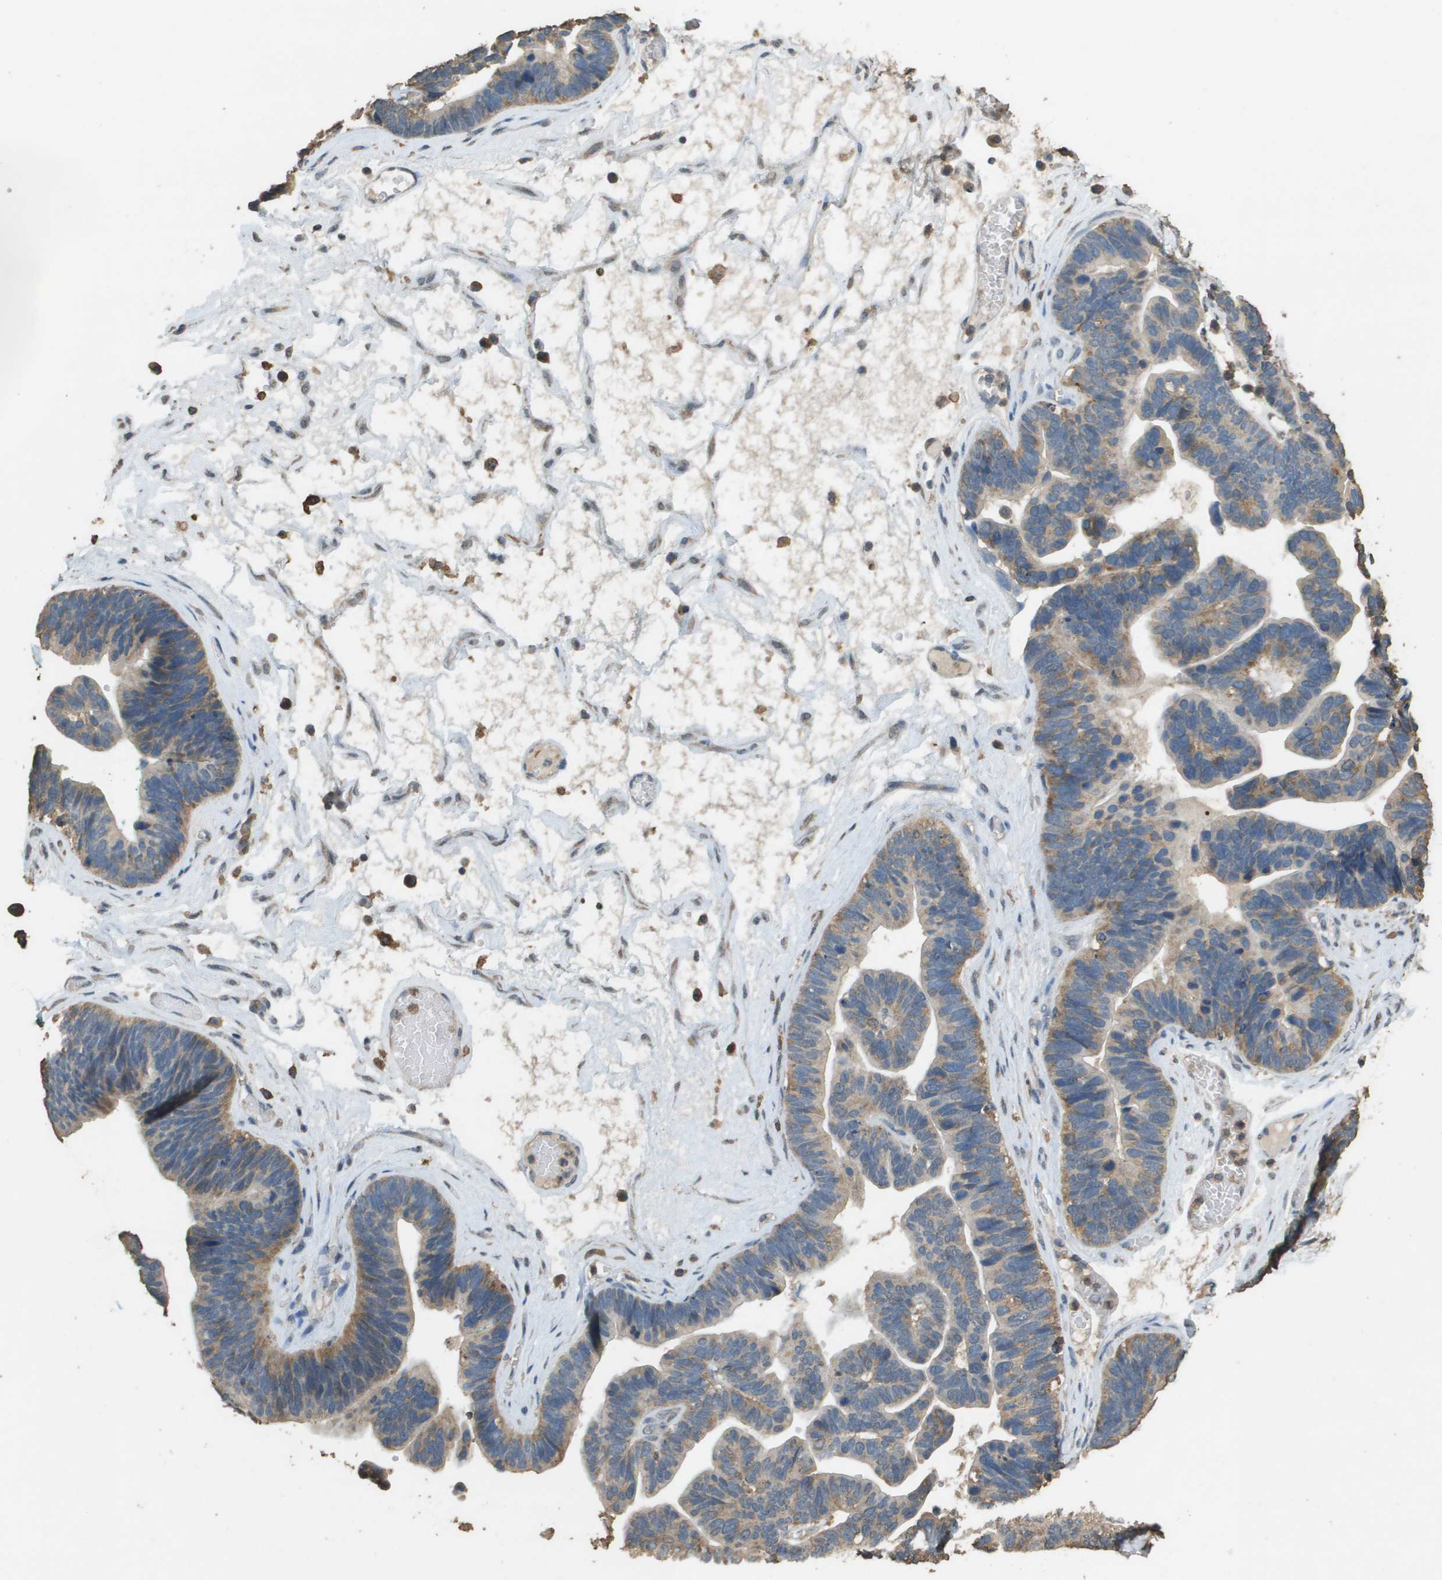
{"staining": {"intensity": "weak", "quantity": ">75%", "location": "cytoplasmic/membranous"}, "tissue": "ovarian cancer", "cell_type": "Tumor cells", "image_type": "cancer", "snomed": [{"axis": "morphology", "description": "Cystadenocarcinoma, serous, NOS"}, {"axis": "topography", "description": "Ovary"}], "caption": "Ovarian cancer (serous cystadenocarcinoma) was stained to show a protein in brown. There is low levels of weak cytoplasmic/membranous staining in approximately >75% of tumor cells.", "gene": "MS4A7", "patient": {"sex": "female", "age": 56}}